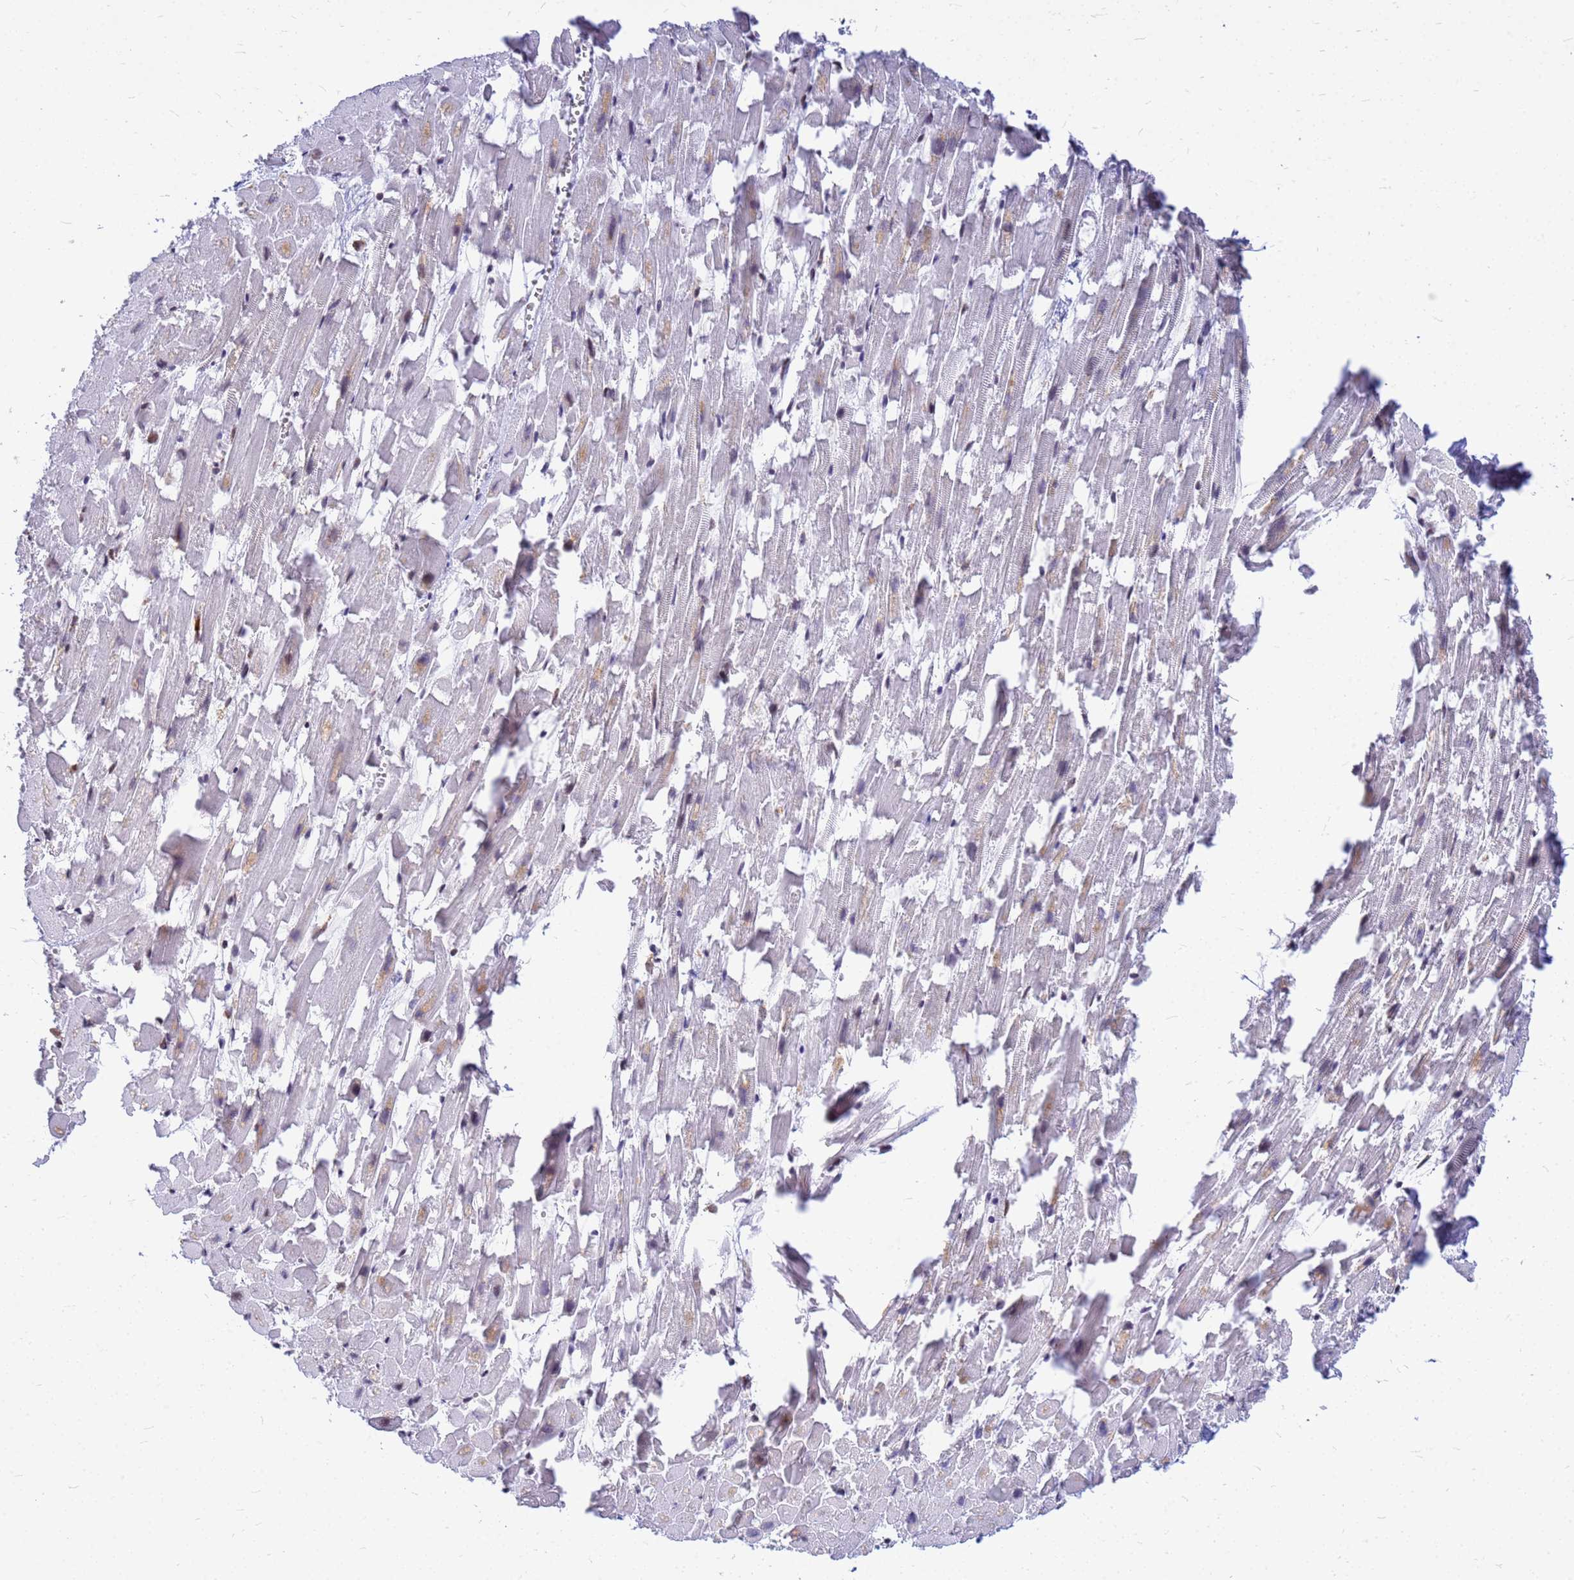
{"staining": {"intensity": "negative", "quantity": "none", "location": "none"}, "tissue": "heart muscle", "cell_type": "Cardiomyocytes", "image_type": "normal", "snomed": [{"axis": "morphology", "description": "Normal tissue, NOS"}, {"axis": "topography", "description": "Heart"}], "caption": "The image displays no significant positivity in cardiomyocytes of heart muscle. (DAB (3,3'-diaminobenzidine) immunohistochemistry, high magnification).", "gene": "SSR4", "patient": {"sex": "female", "age": 64}}